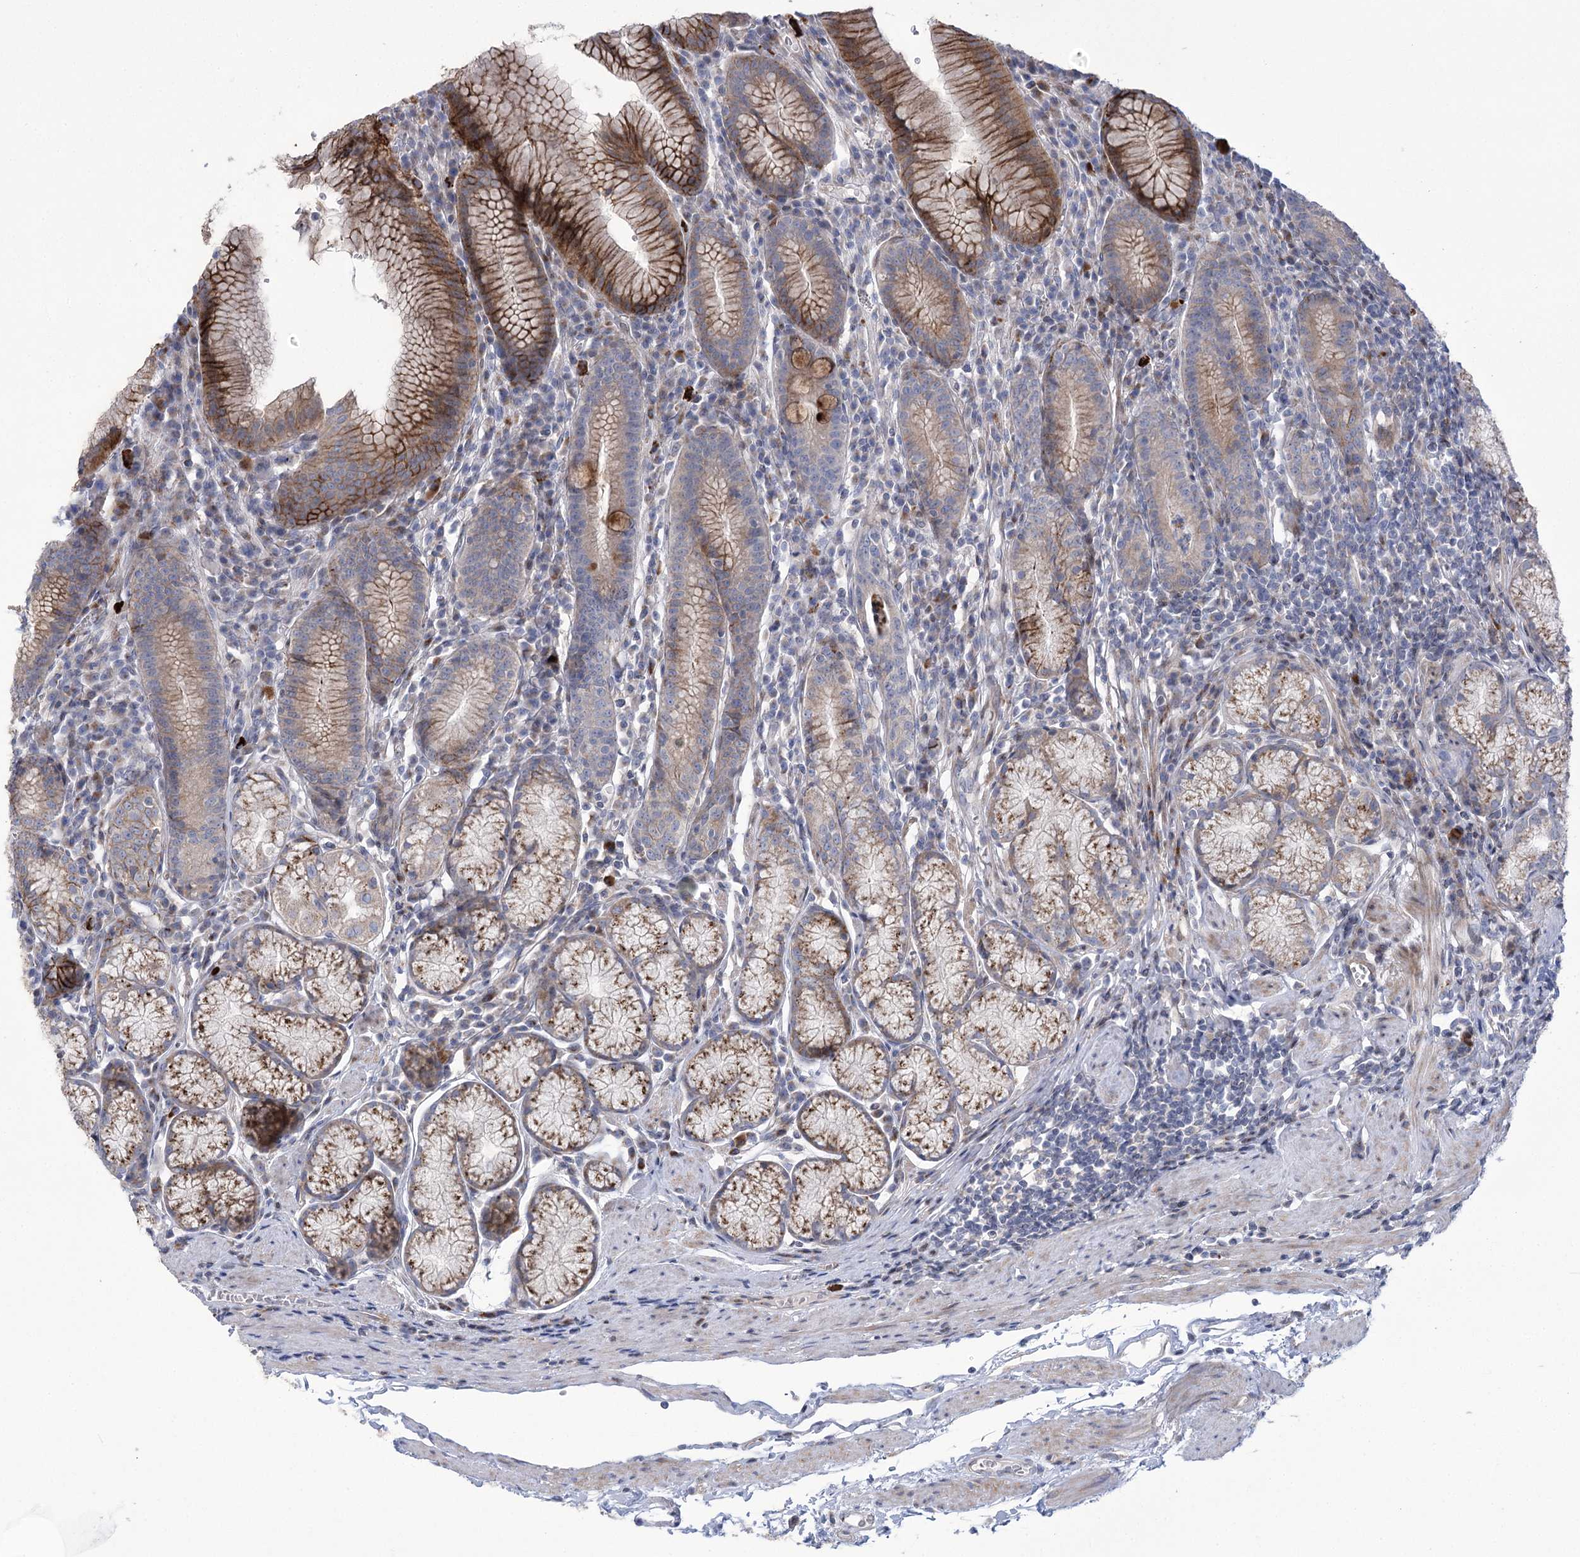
{"staining": {"intensity": "strong", "quantity": "25%-75%", "location": "cytoplasmic/membranous"}, "tissue": "stomach", "cell_type": "Glandular cells", "image_type": "normal", "snomed": [{"axis": "morphology", "description": "Normal tissue, NOS"}, {"axis": "topography", "description": "Stomach"}], "caption": "DAB immunohistochemical staining of unremarkable stomach displays strong cytoplasmic/membranous protein staining in approximately 25%-75% of glandular cells.", "gene": "NME7", "patient": {"sex": "male", "age": 55}}